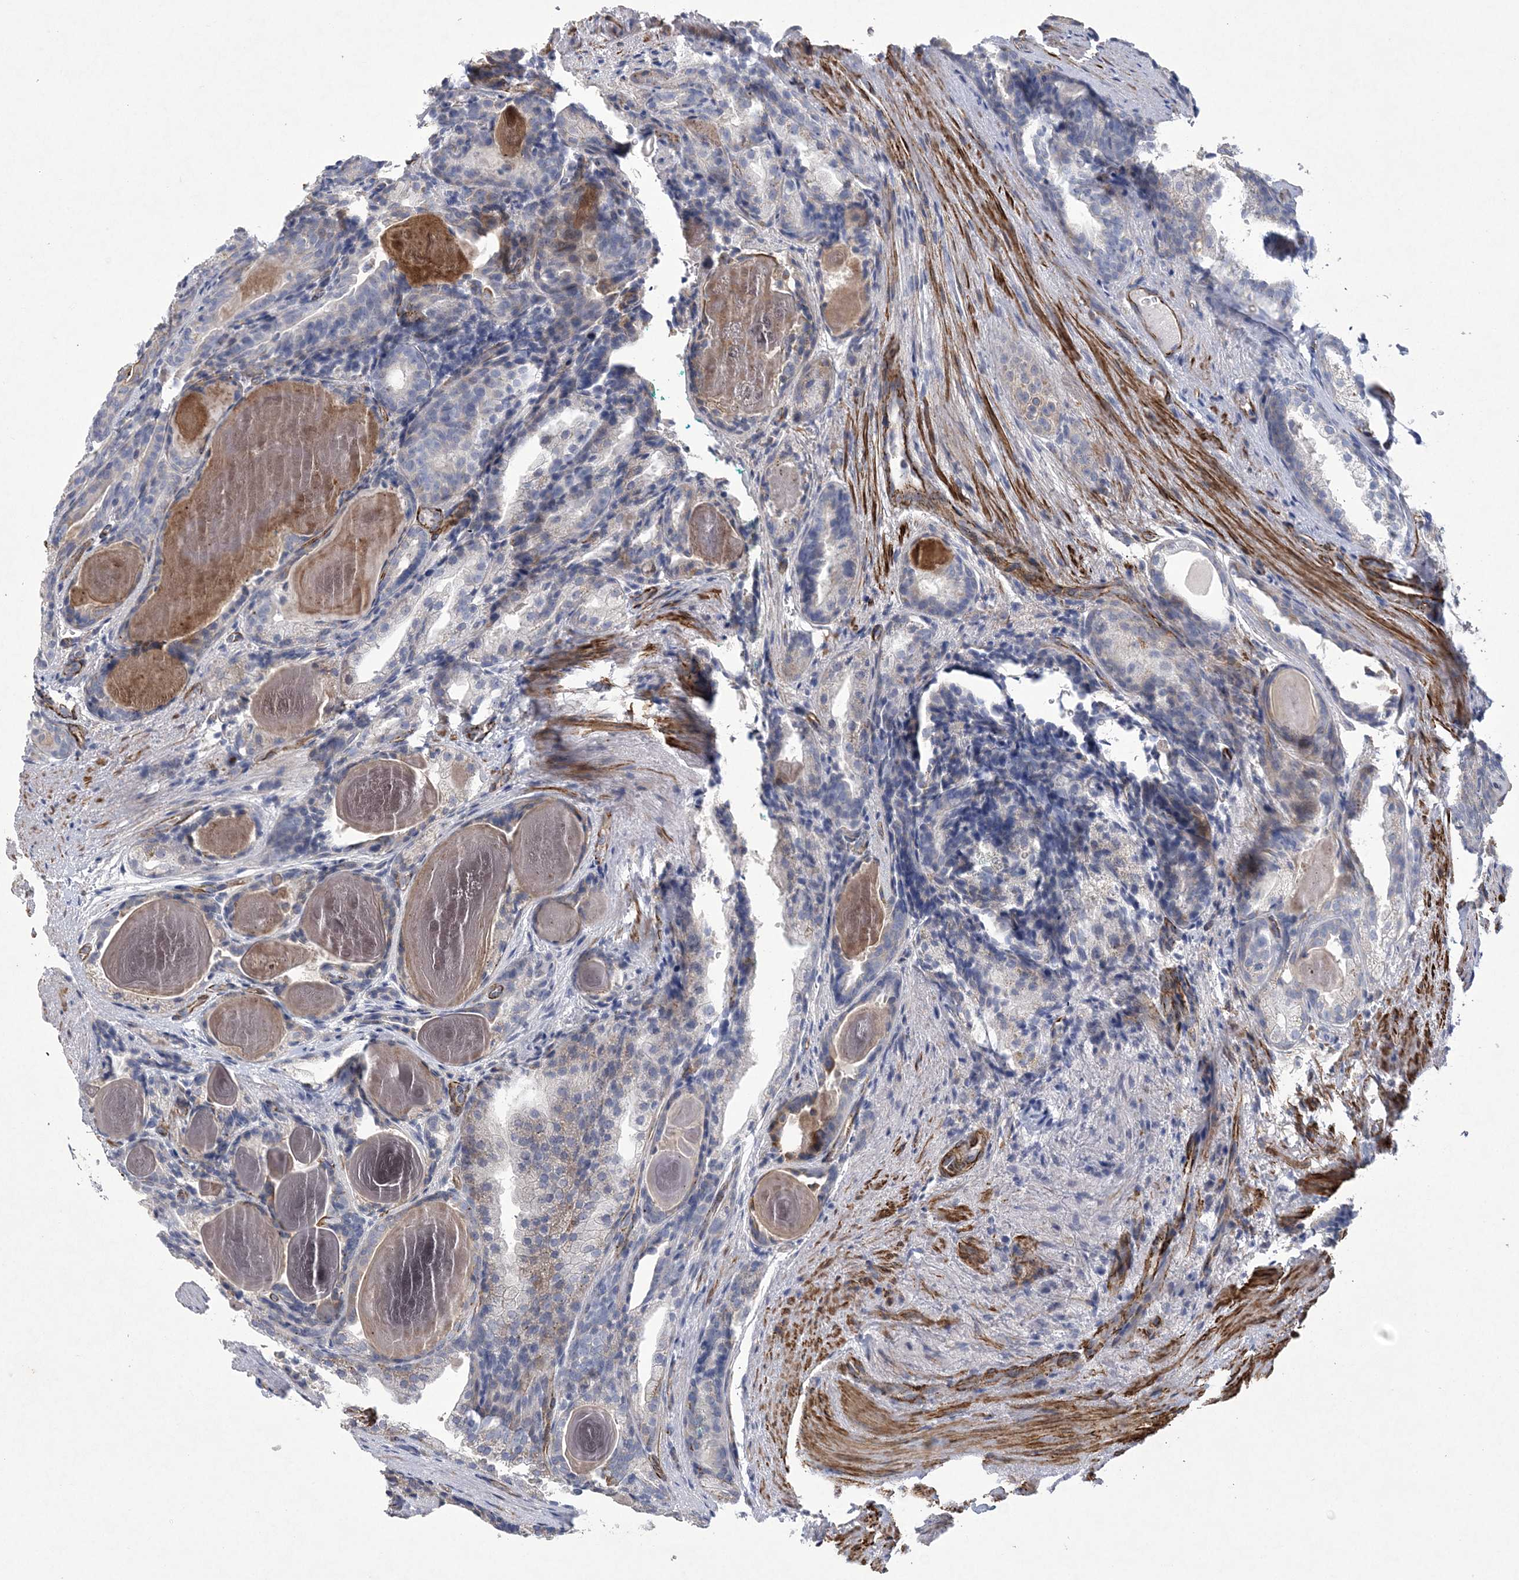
{"staining": {"intensity": "negative", "quantity": "none", "location": "none"}, "tissue": "prostate cancer", "cell_type": "Tumor cells", "image_type": "cancer", "snomed": [{"axis": "morphology", "description": "Adenocarcinoma, High grade"}, {"axis": "topography", "description": "Prostate"}], "caption": "Tumor cells are negative for protein expression in human prostate cancer (adenocarcinoma (high-grade)).", "gene": "ARSJ", "patient": {"sex": "male", "age": 62}}